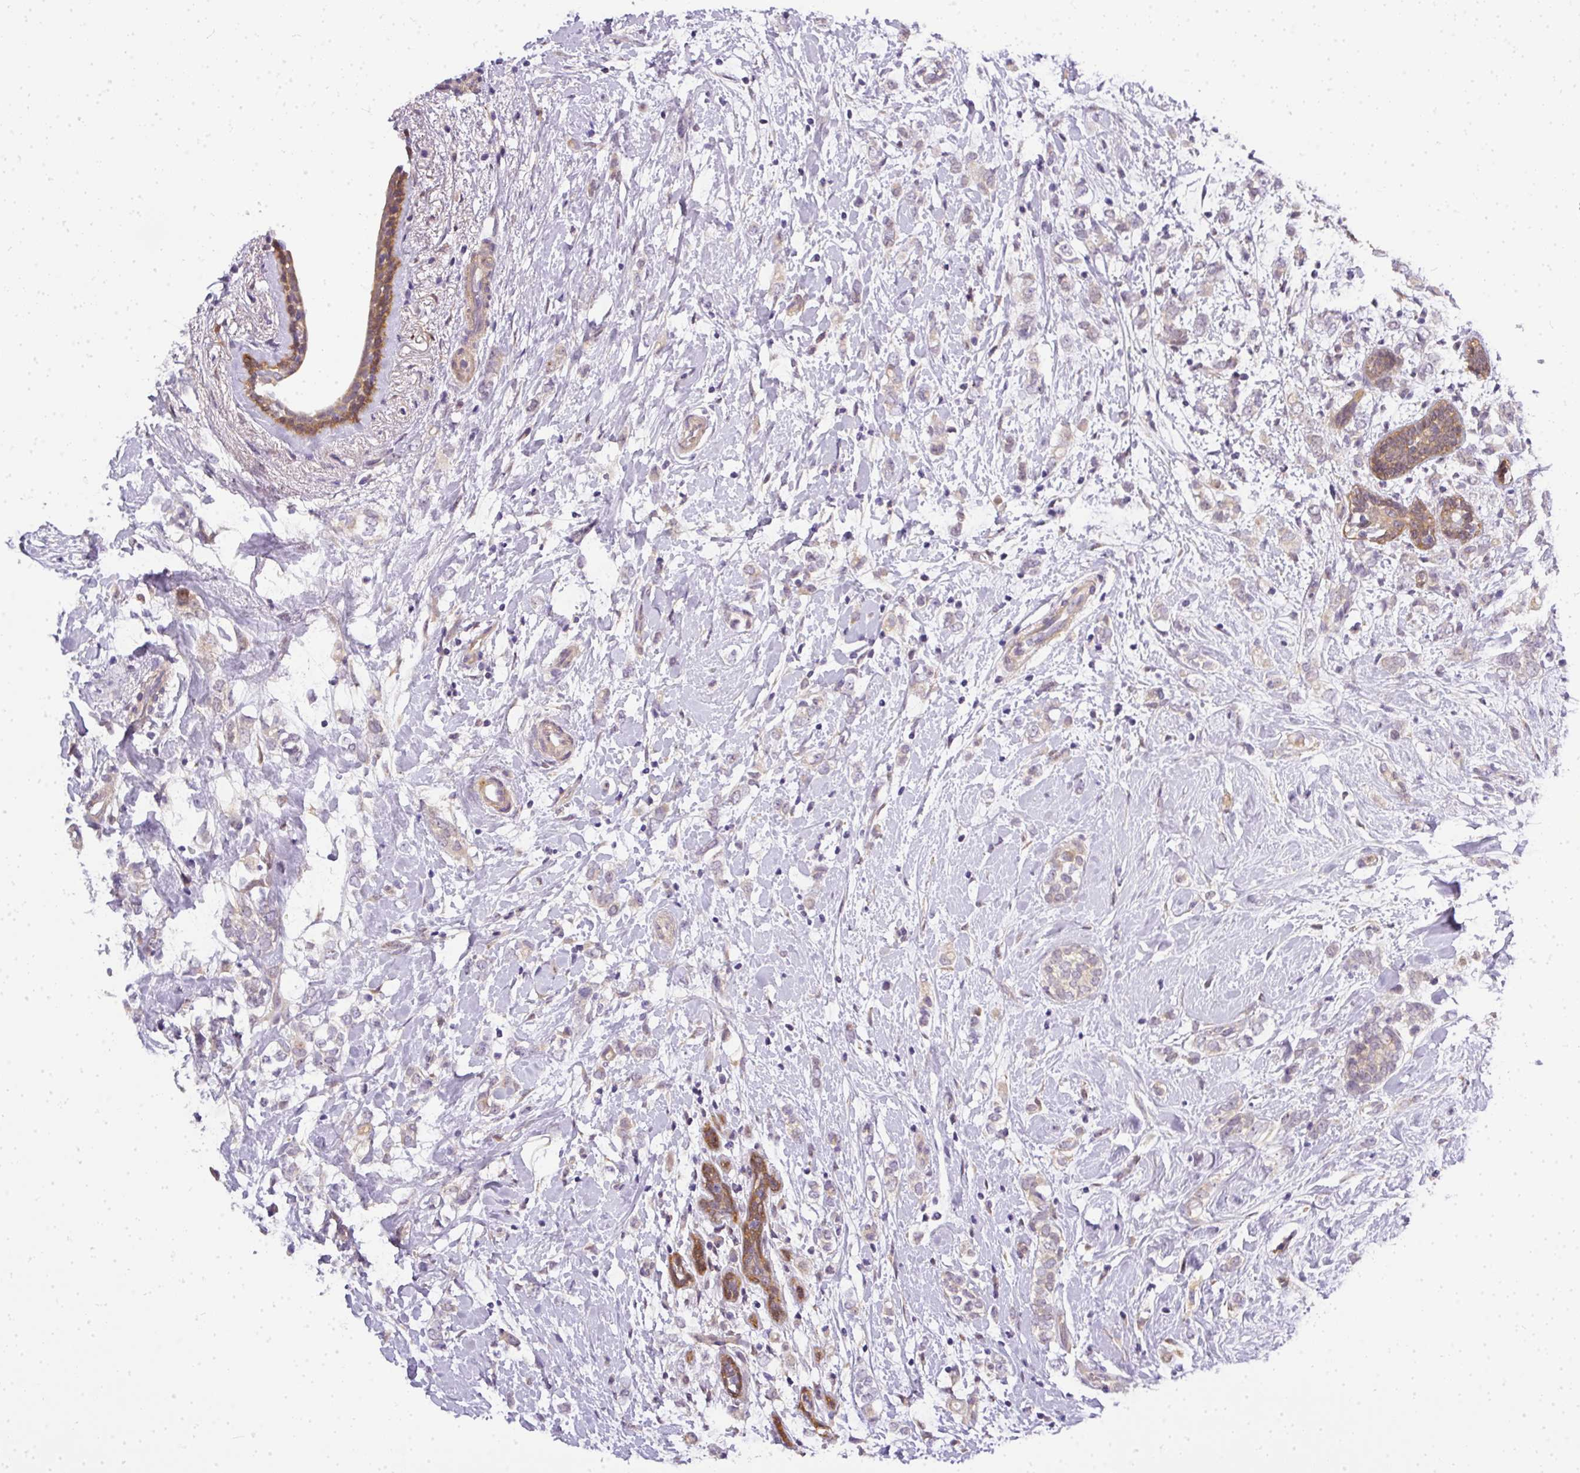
{"staining": {"intensity": "negative", "quantity": "none", "location": "none"}, "tissue": "breast cancer", "cell_type": "Tumor cells", "image_type": "cancer", "snomed": [{"axis": "morphology", "description": "Normal tissue, NOS"}, {"axis": "morphology", "description": "Lobular carcinoma"}, {"axis": "topography", "description": "Breast"}], "caption": "Tumor cells are negative for protein expression in human lobular carcinoma (breast).", "gene": "ADH5", "patient": {"sex": "female", "age": 47}}